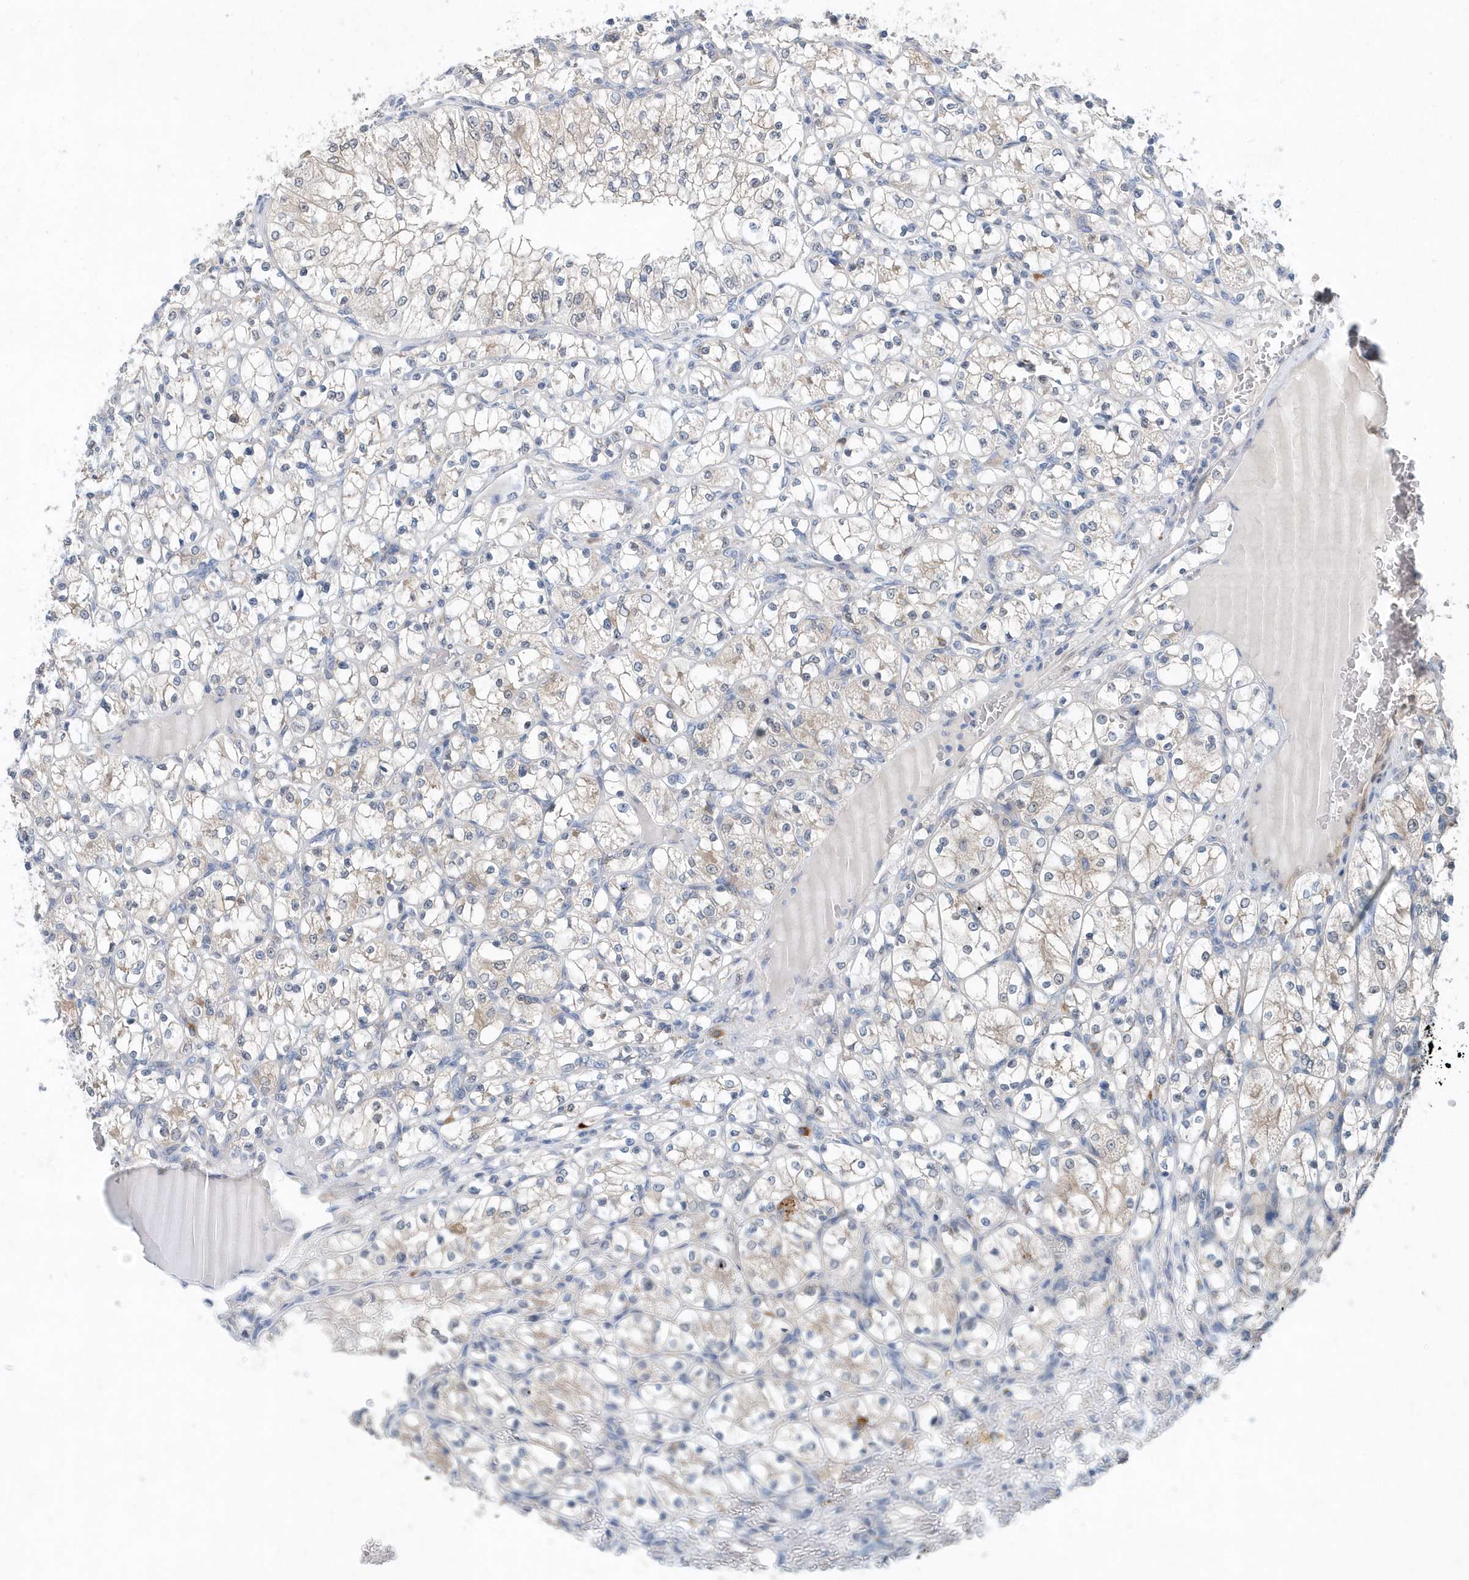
{"staining": {"intensity": "weak", "quantity": "25%-75%", "location": "cytoplasmic/membranous"}, "tissue": "renal cancer", "cell_type": "Tumor cells", "image_type": "cancer", "snomed": [{"axis": "morphology", "description": "Adenocarcinoma, NOS"}, {"axis": "topography", "description": "Kidney"}], "caption": "This is an image of immunohistochemistry (IHC) staining of renal cancer (adenocarcinoma), which shows weak positivity in the cytoplasmic/membranous of tumor cells.", "gene": "PFN2", "patient": {"sex": "female", "age": 69}}